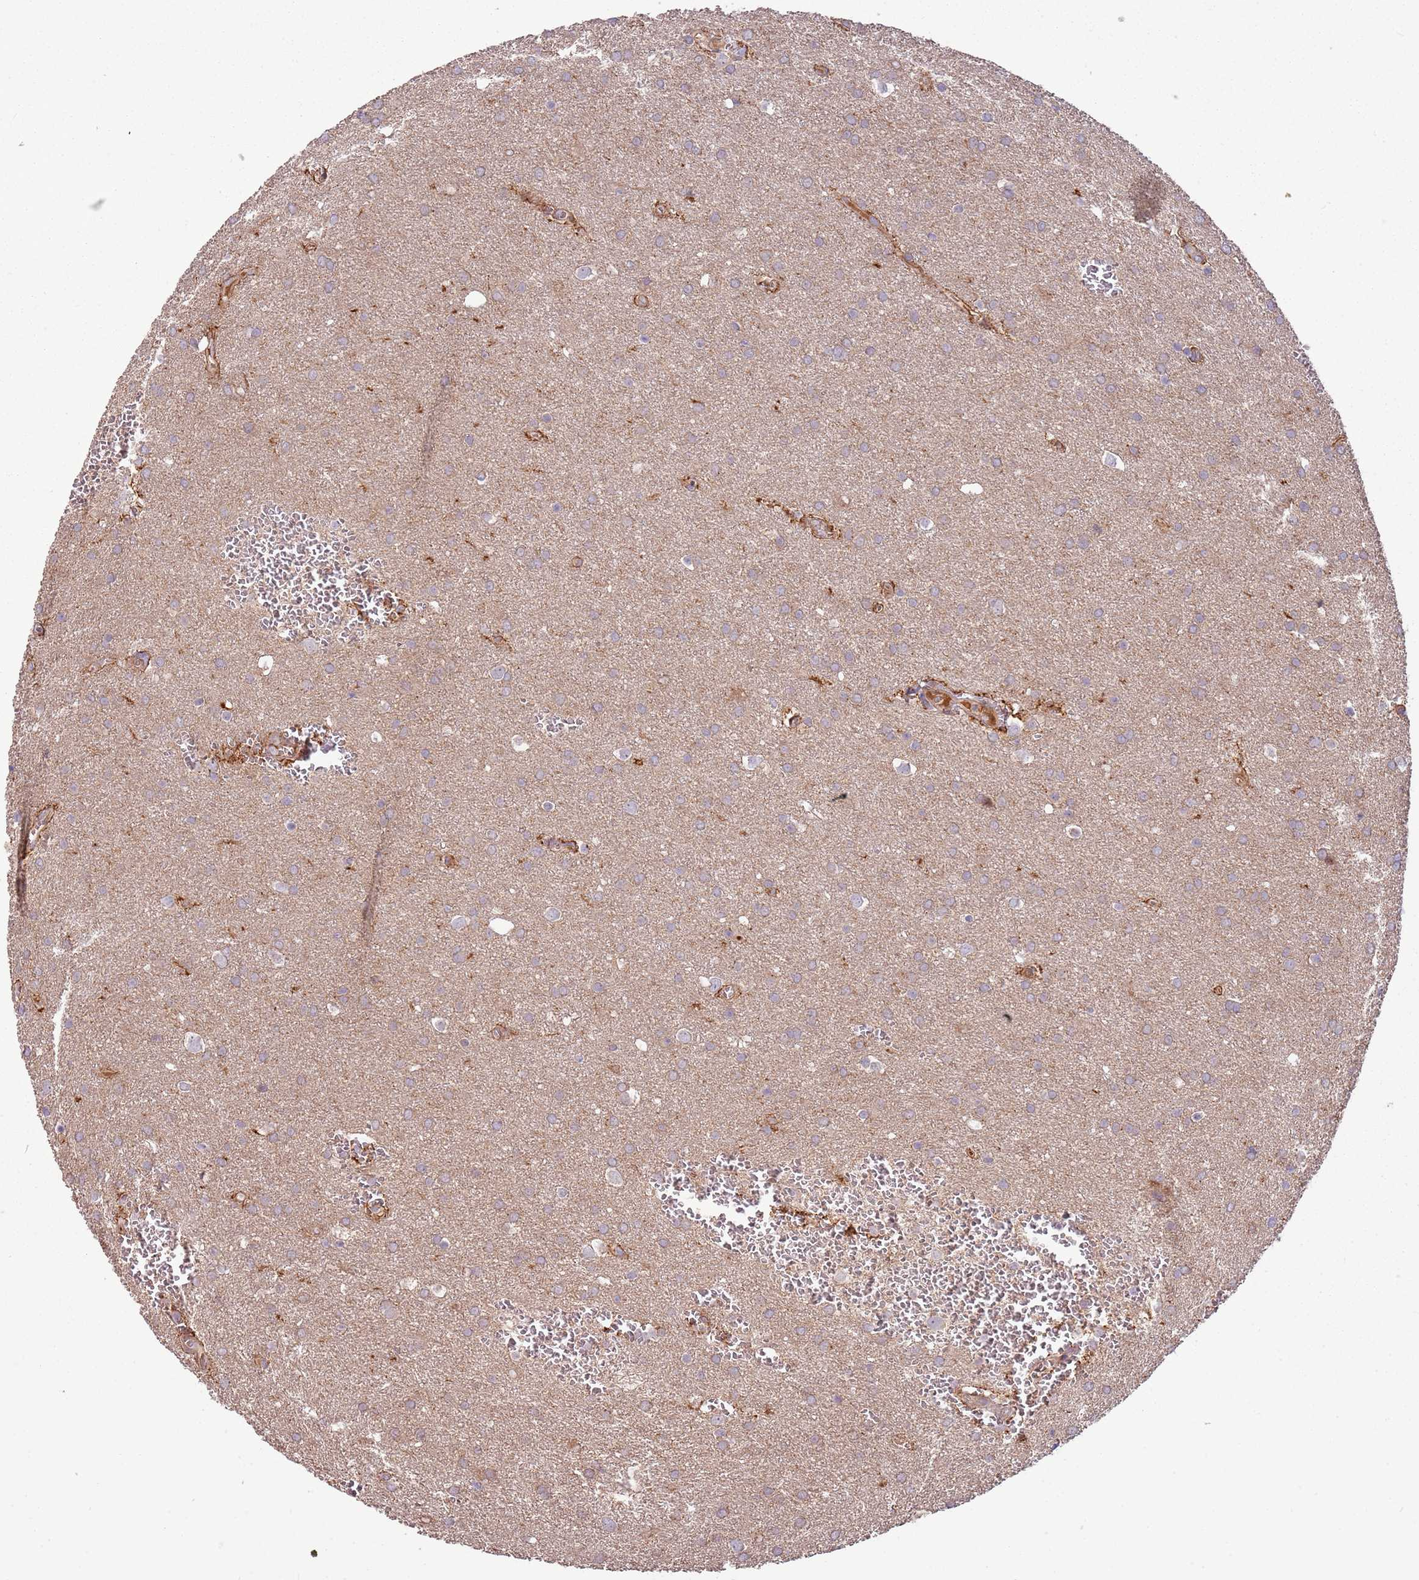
{"staining": {"intensity": "weak", "quantity": "25%-75%", "location": "cytoplasmic/membranous"}, "tissue": "glioma", "cell_type": "Tumor cells", "image_type": "cancer", "snomed": [{"axis": "morphology", "description": "Glioma, malignant, Low grade"}, {"axis": "topography", "description": "Brain"}], "caption": "Protein positivity by immunohistochemistry demonstrates weak cytoplasmic/membranous staining in about 25%-75% of tumor cells in low-grade glioma (malignant).", "gene": "RNF128", "patient": {"sex": "female", "age": 32}}